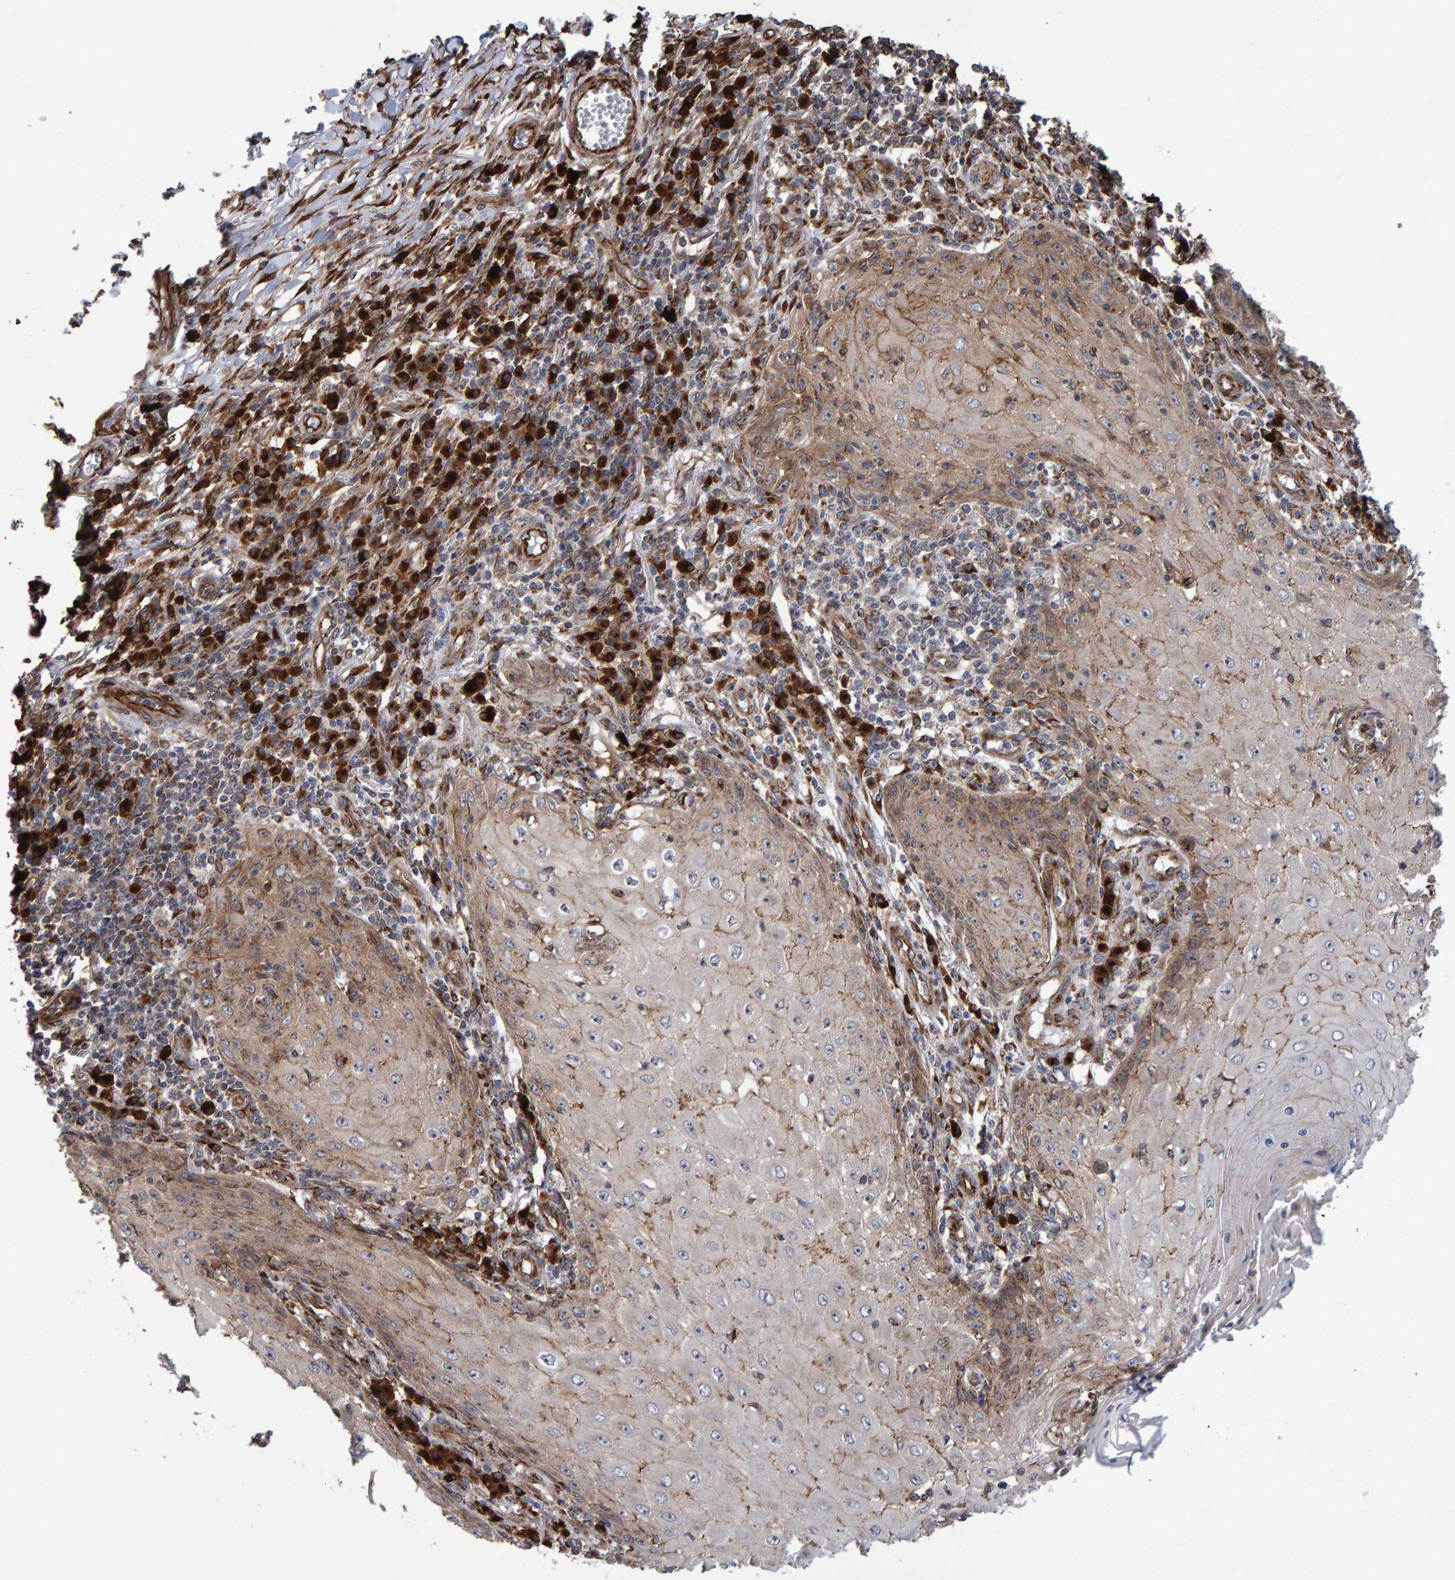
{"staining": {"intensity": "weak", "quantity": "25%-75%", "location": "cytoplasmic/membranous"}, "tissue": "skin cancer", "cell_type": "Tumor cells", "image_type": "cancer", "snomed": [{"axis": "morphology", "description": "Squamous cell carcinoma, NOS"}, {"axis": "topography", "description": "Skin"}], "caption": "This histopathology image exhibits IHC staining of human skin cancer, with low weak cytoplasmic/membranous positivity in about 25%-75% of tumor cells.", "gene": "FAM117A", "patient": {"sex": "female", "age": 73}}